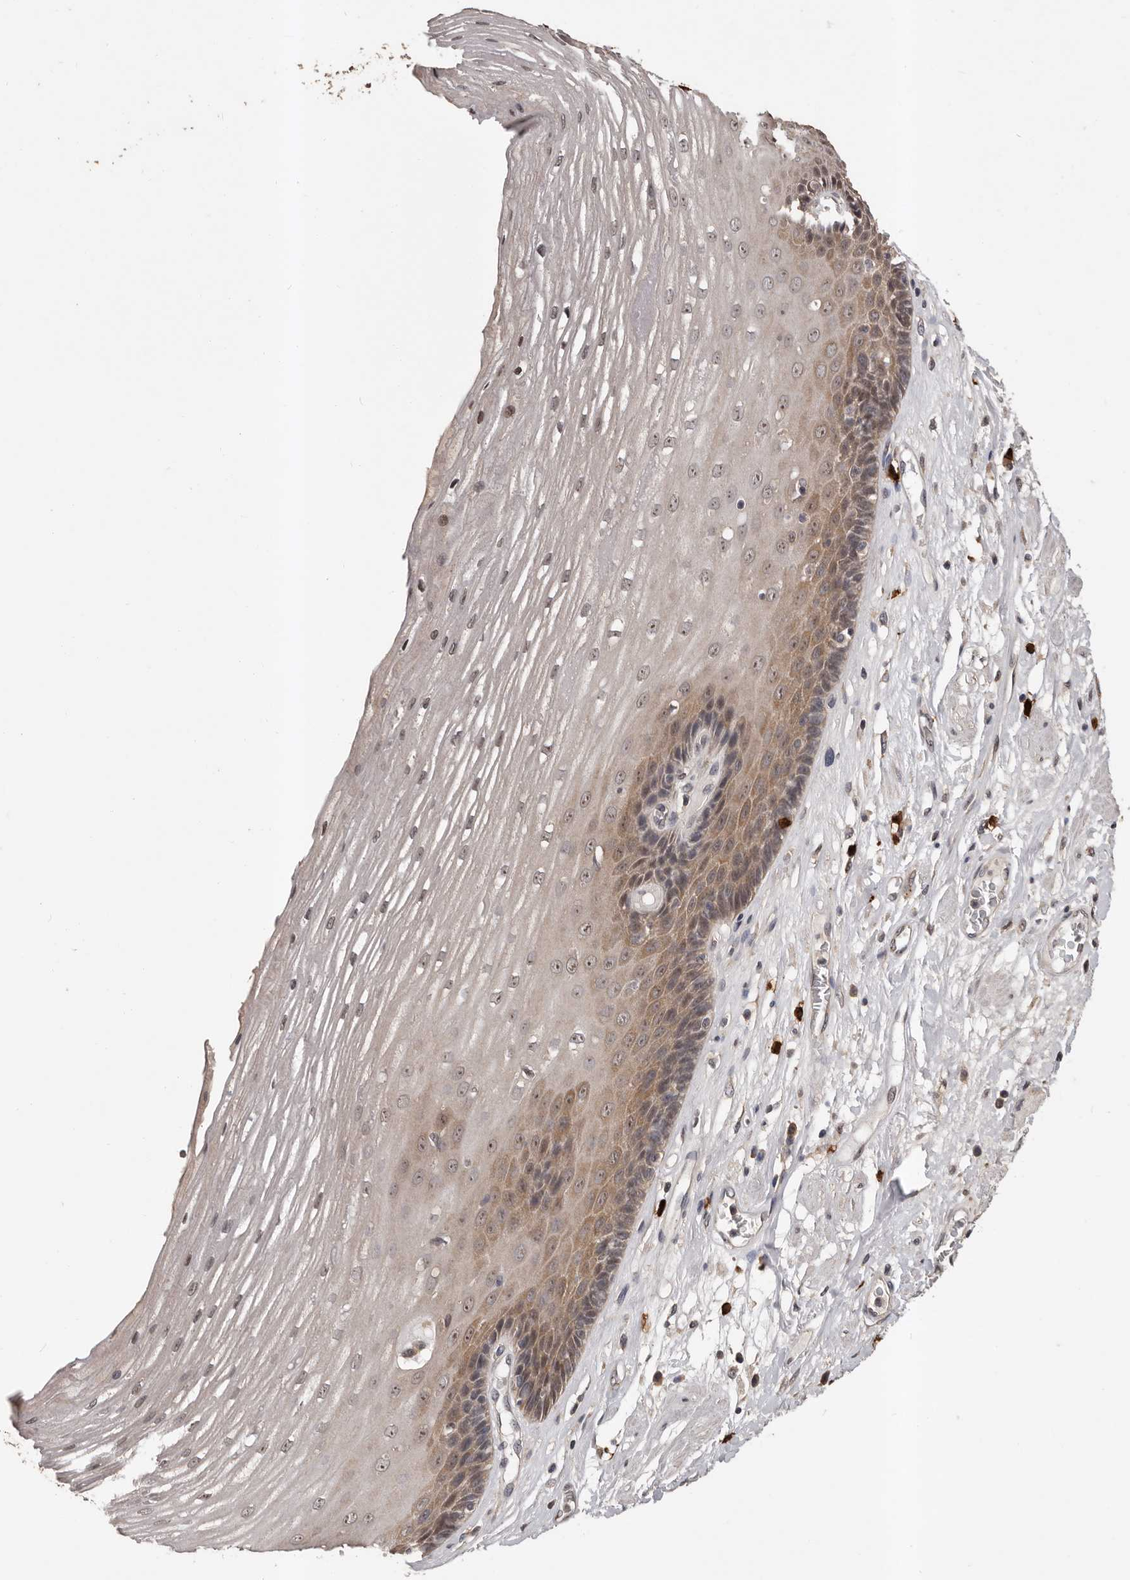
{"staining": {"intensity": "weak", "quantity": "25%-75%", "location": "cytoplasmic/membranous,nuclear"}, "tissue": "esophagus", "cell_type": "Squamous epithelial cells", "image_type": "normal", "snomed": [{"axis": "morphology", "description": "Normal tissue, NOS"}, {"axis": "topography", "description": "Esophagus"}], "caption": "This histopathology image displays normal esophagus stained with IHC to label a protein in brown. The cytoplasmic/membranous,nuclear of squamous epithelial cells show weak positivity for the protein. Nuclei are counter-stained blue.", "gene": "VPS37A", "patient": {"sex": "male", "age": 62}}